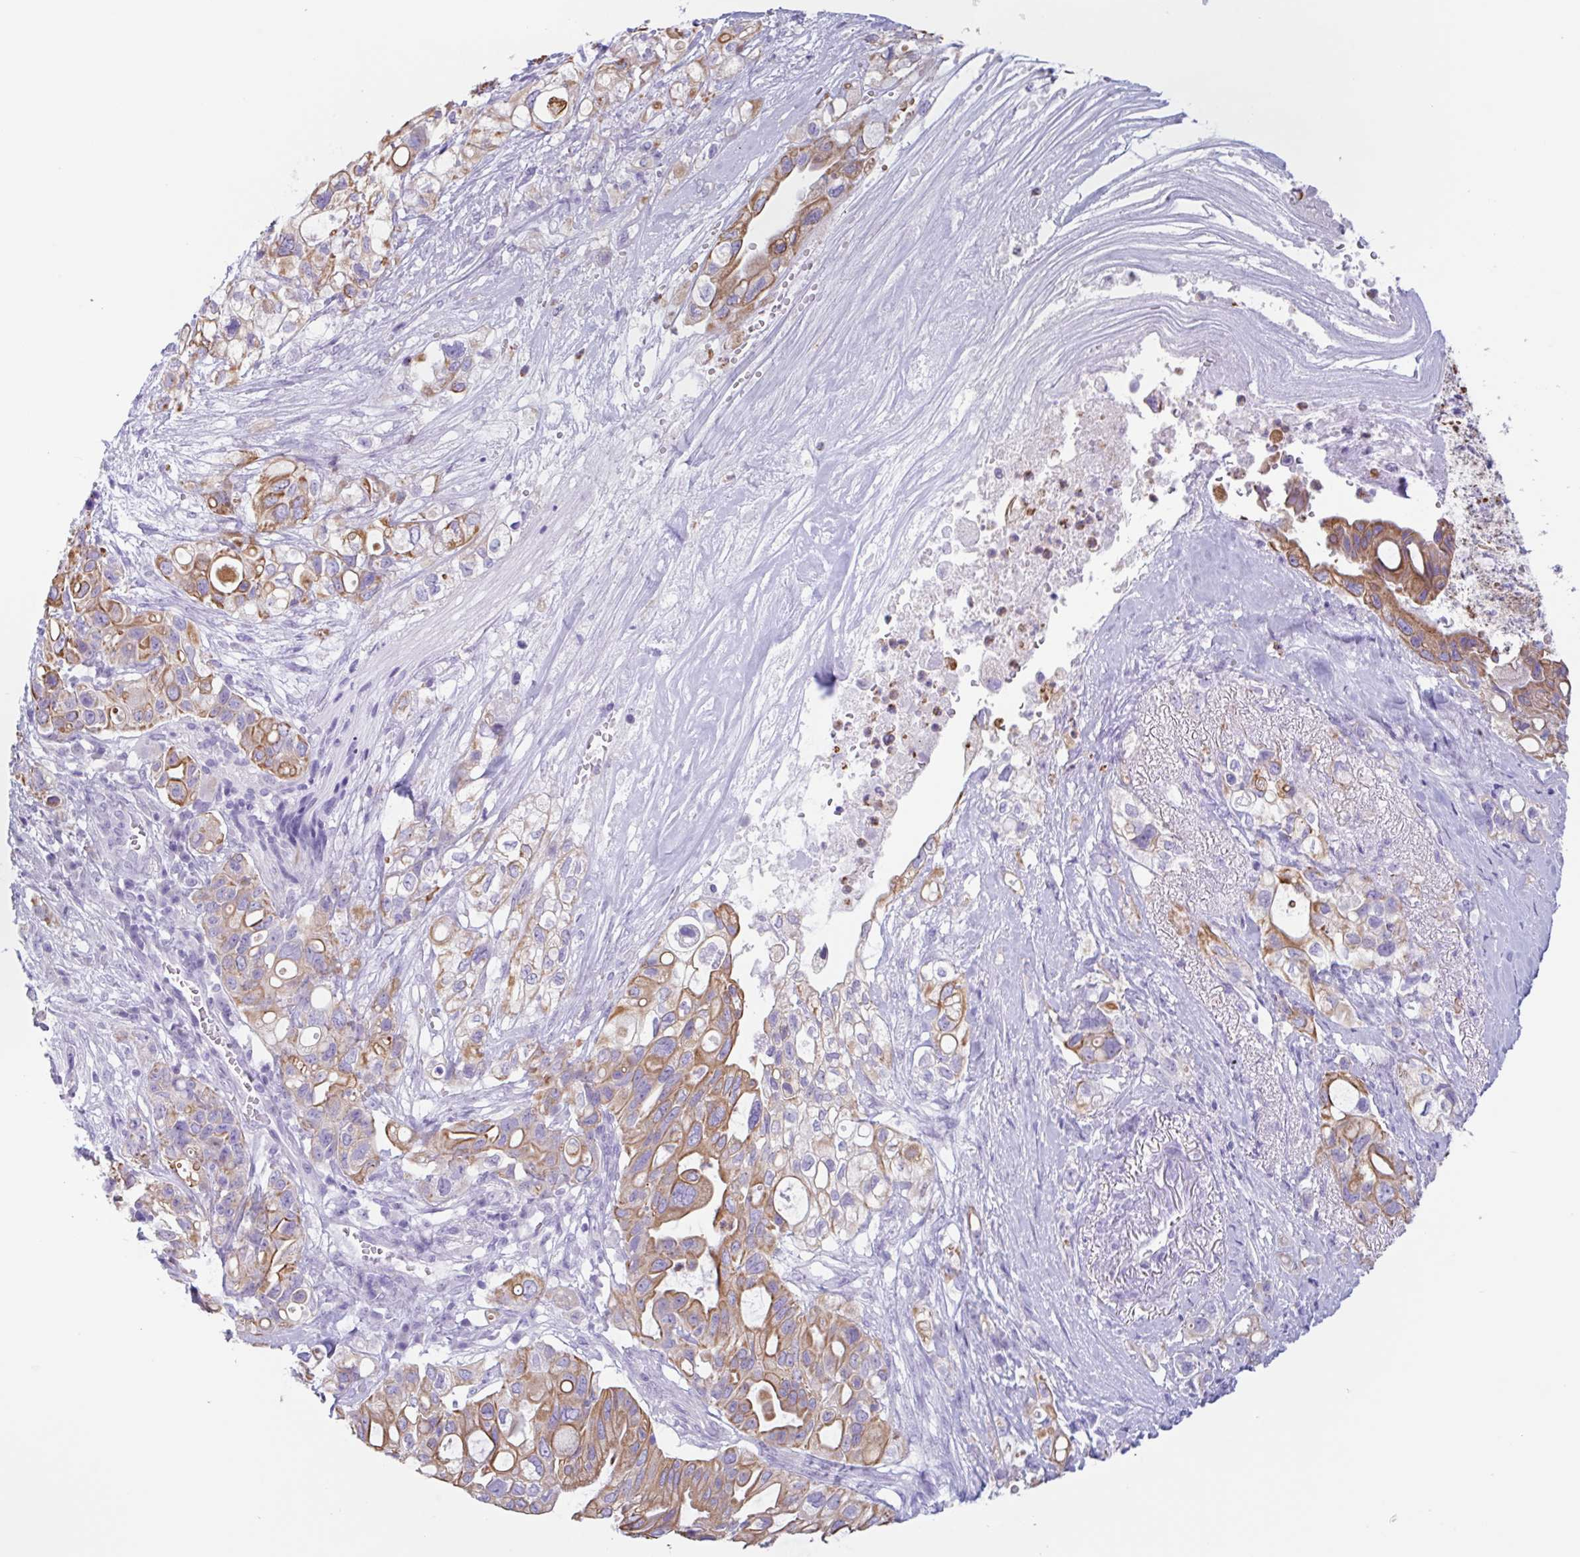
{"staining": {"intensity": "moderate", "quantity": ">75%", "location": "cytoplasmic/membranous"}, "tissue": "pancreatic cancer", "cell_type": "Tumor cells", "image_type": "cancer", "snomed": [{"axis": "morphology", "description": "Adenocarcinoma, NOS"}, {"axis": "topography", "description": "Pancreas"}], "caption": "This photomicrograph exhibits immunohistochemistry (IHC) staining of pancreatic adenocarcinoma, with medium moderate cytoplasmic/membranous staining in approximately >75% of tumor cells.", "gene": "DTWD2", "patient": {"sex": "female", "age": 72}}